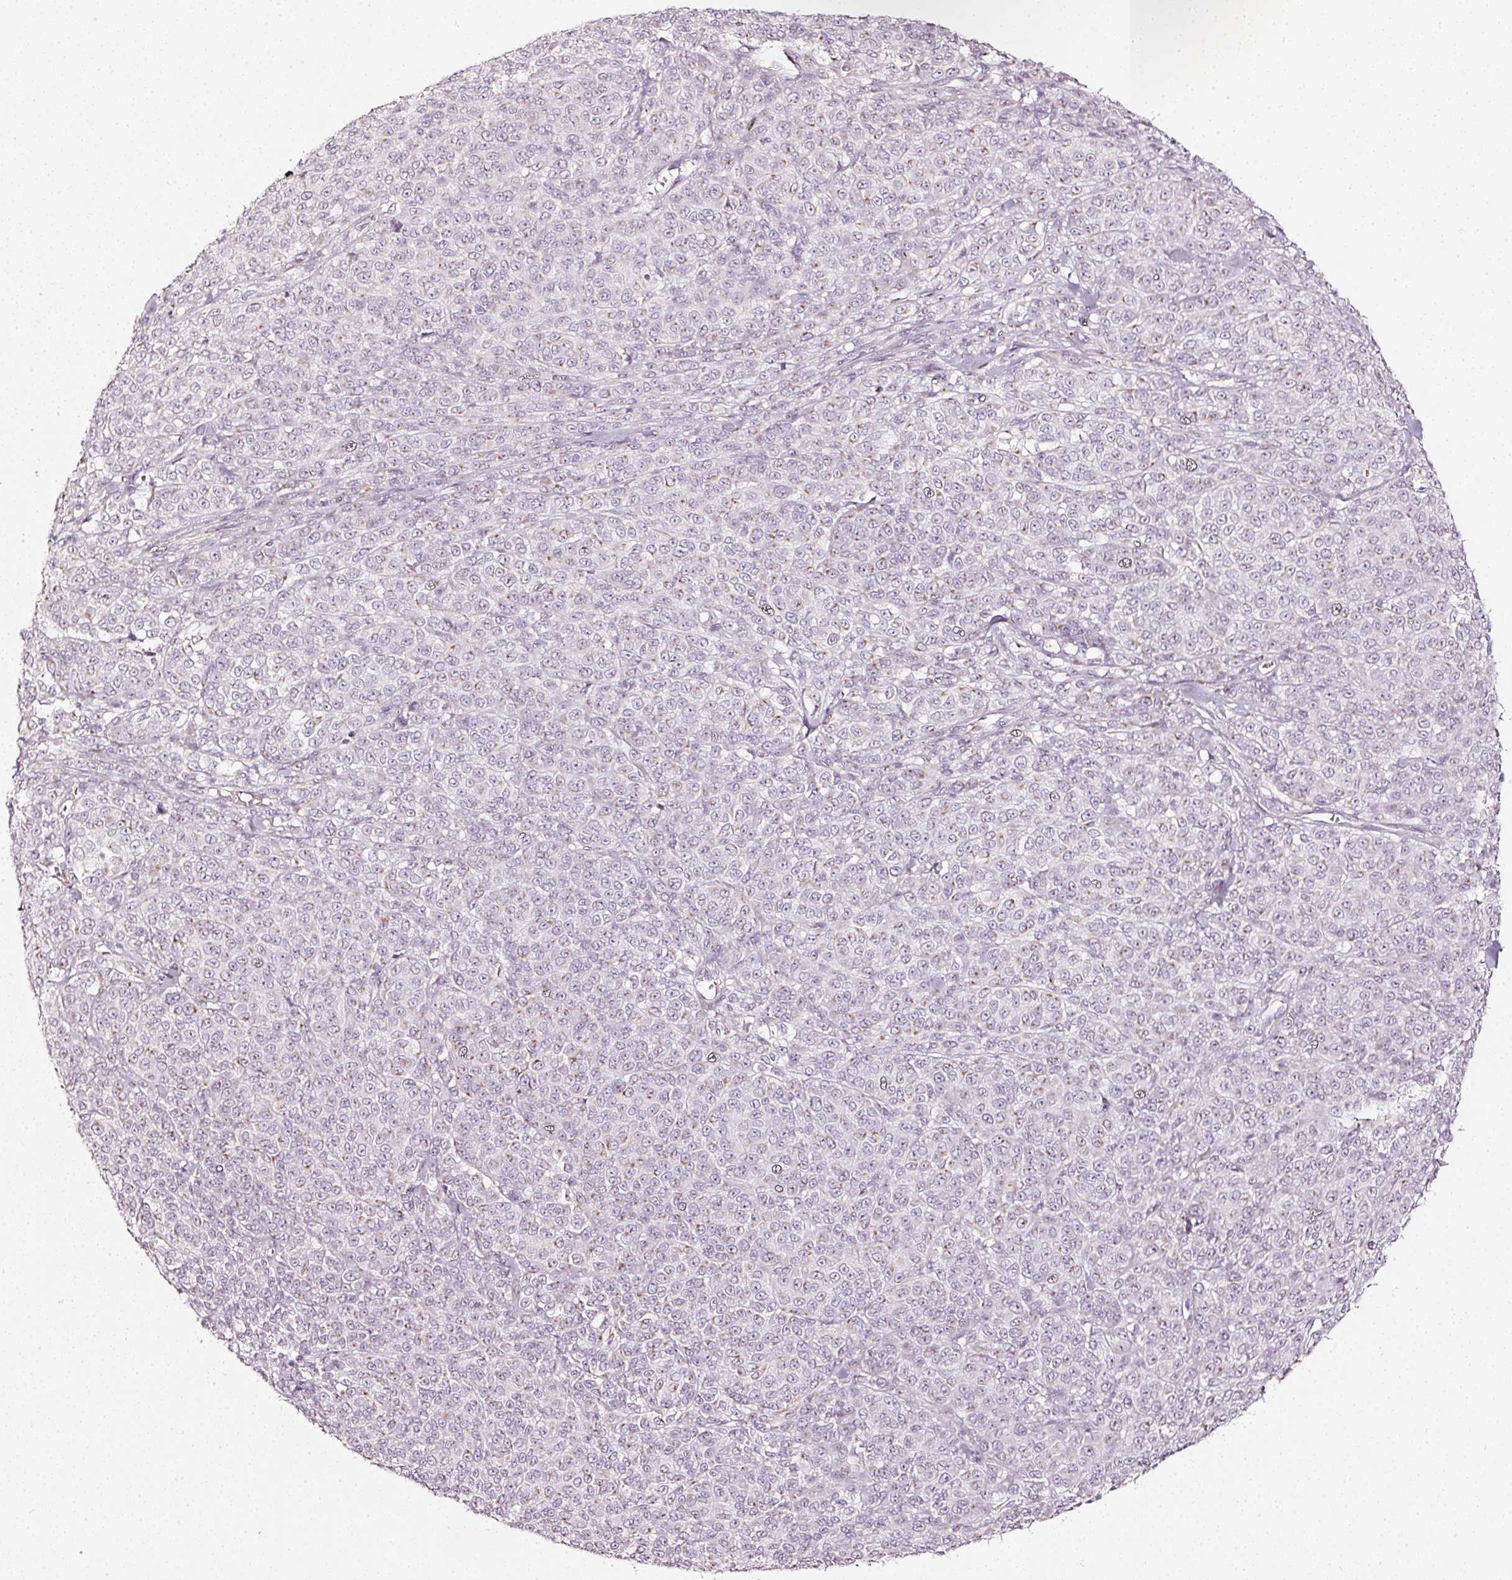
{"staining": {"intensity": "weak", "quantity": "<25%", "location": "cytoplasmic/membranous"}, "tissue": "melanoma", "cell_type": "Tumor cells", "image_type": "cancer", "snomed": [{"axis": "morphology", "description": "Normal tissue, NOS"}, {"axis": "morphology", "description": "Malignant melanoma, NOS"}, {"axis": "topography", "description": "Skin"}], "caption": "High magnification brightfield microscopy of malignant melanoma stained with DAB (brown) and counterstained with hematoxylin (blue): tumor cells show no significant positivity. (Immunohistochemistry, brightfield microscopy, high magnification).", "gene": "SDF4", "patient": {"sex": "female", "age": 34}}